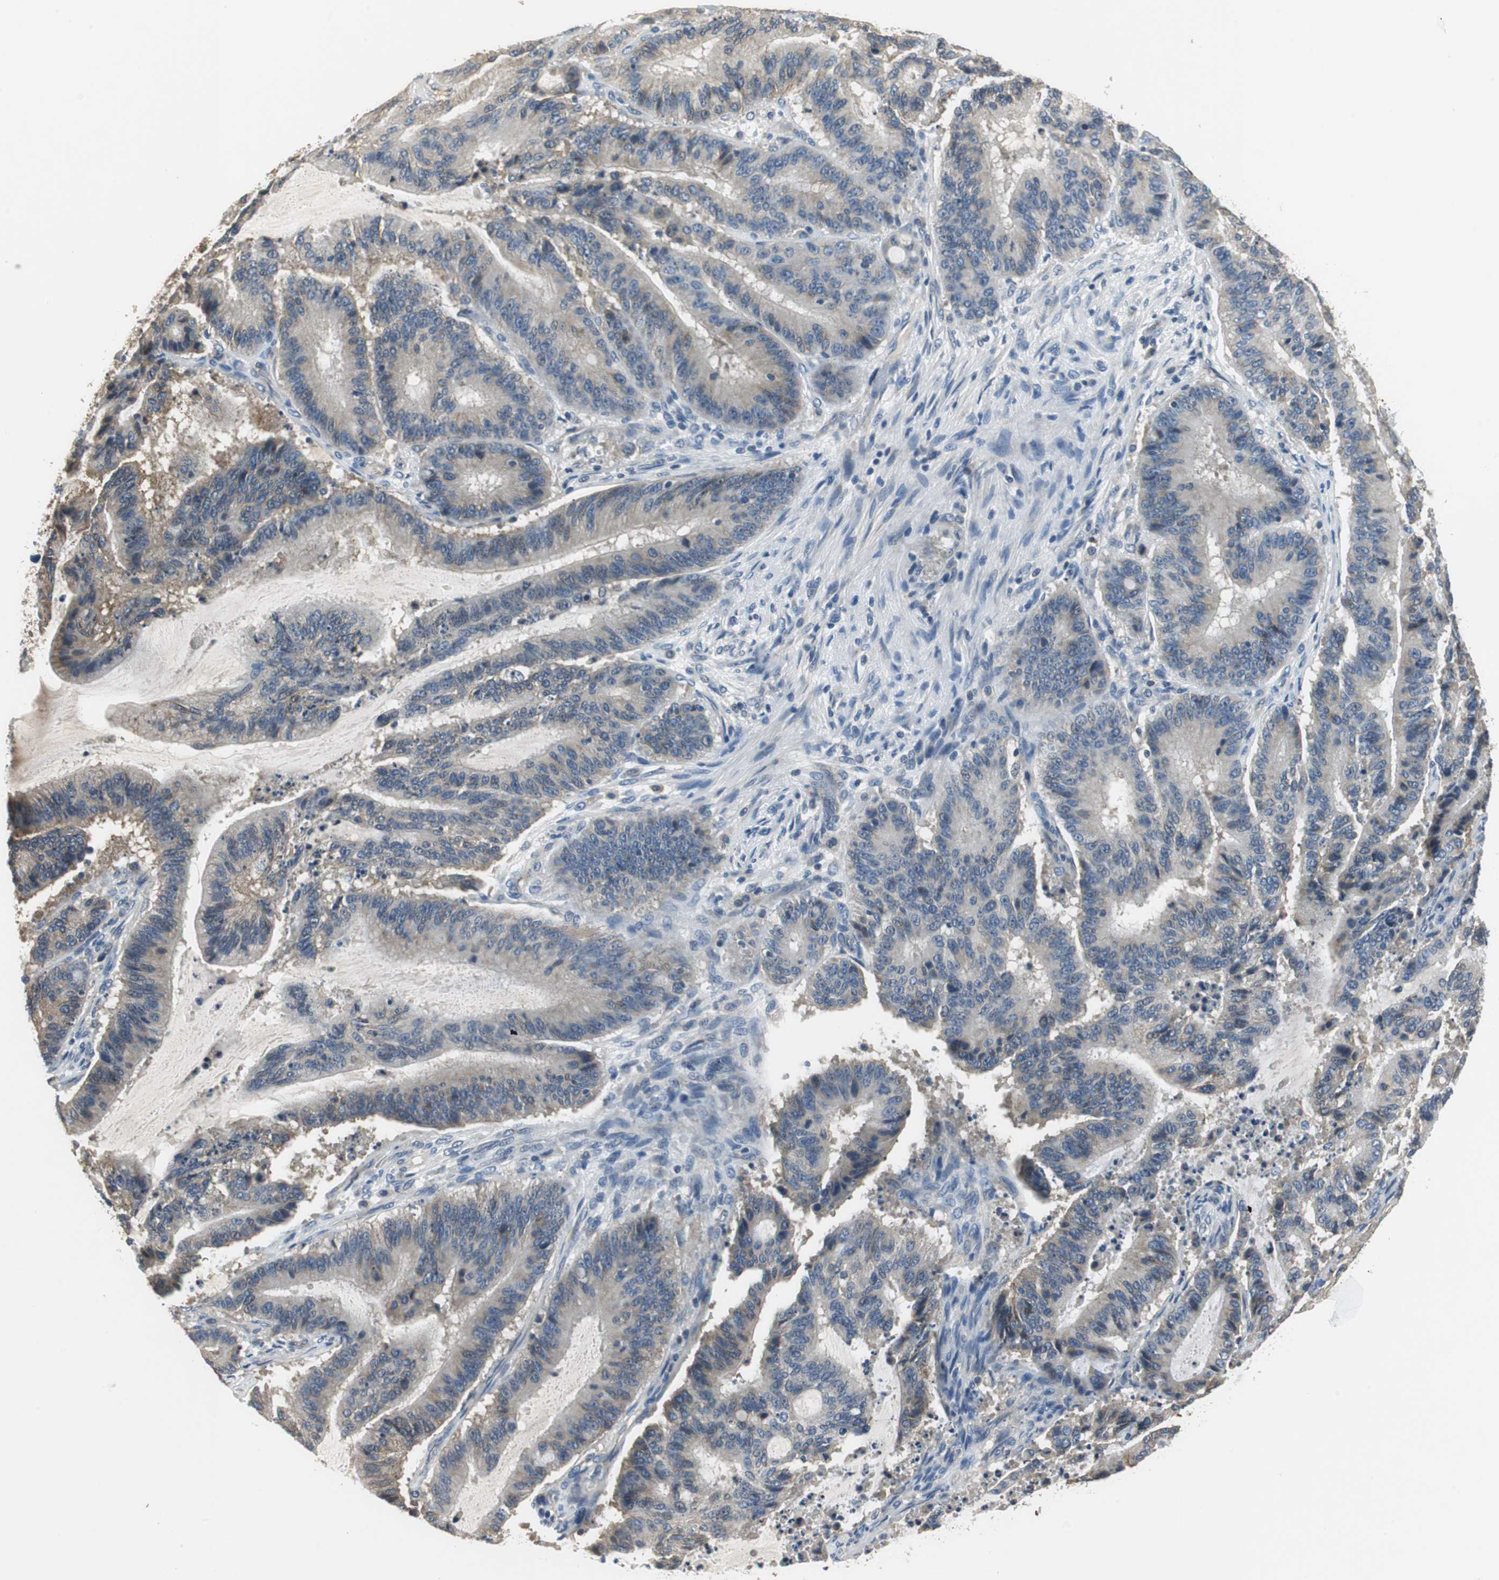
{"staining": {"intensity": "negative", "quantity": "none", "location": "none"}, "tissue": "liver cancer", "cell_type": "Tumor cells", "image_type": "cancer", "snomed": [{"axis": "morphology", "description": "Cholangiocarcinoma"}, {"axis": "topography", "description": "Liver"}], "caption": "Immunohistochemistry (IHC) photomicrograph of human liver cancer (cholangiocarcinoma) stained for a protein (brown), which displays no positivity in tumor cells.", "gene": "MTIF2", "patient": {"sex": "female", "age": 73}}